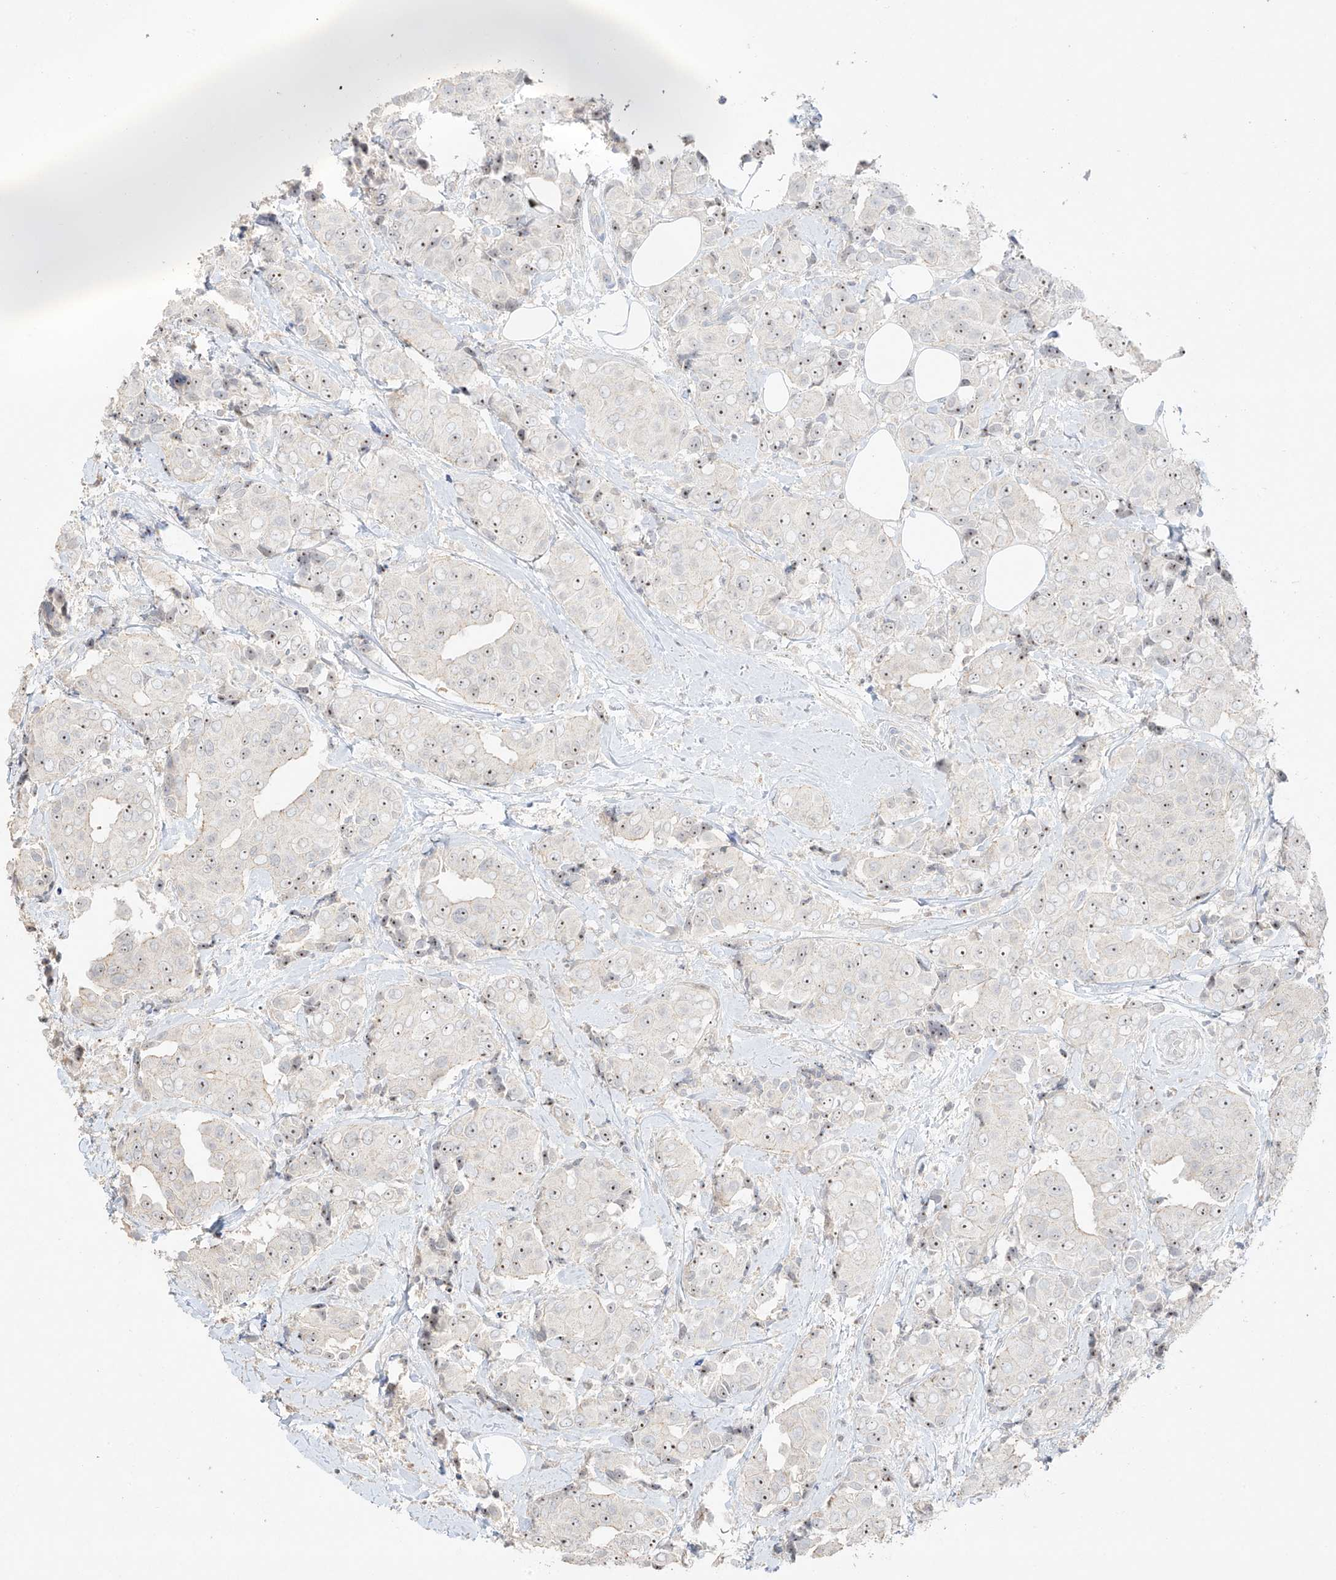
{"staining": {"intensity": "moderate", "quantity": ">75%", "location": "nuclear"}, "tissue": "breast cancer", "cell_type": "Tumor cells", "image_type": "cancer", "snomed": [{"axis": "morphology", "description": "Normal tissue, NOS"}, {"axis": "morphology", "description": "Duct carcinoma"}, {"axis": "topography", "description": "Breast"}], "caption": "A brown stain labels moderate nuclear staining of a protein in breast intraductal carcinoma tumor cells.", "gene": "ZBTB41", "patient": {"sex": "female", "age": 39}}